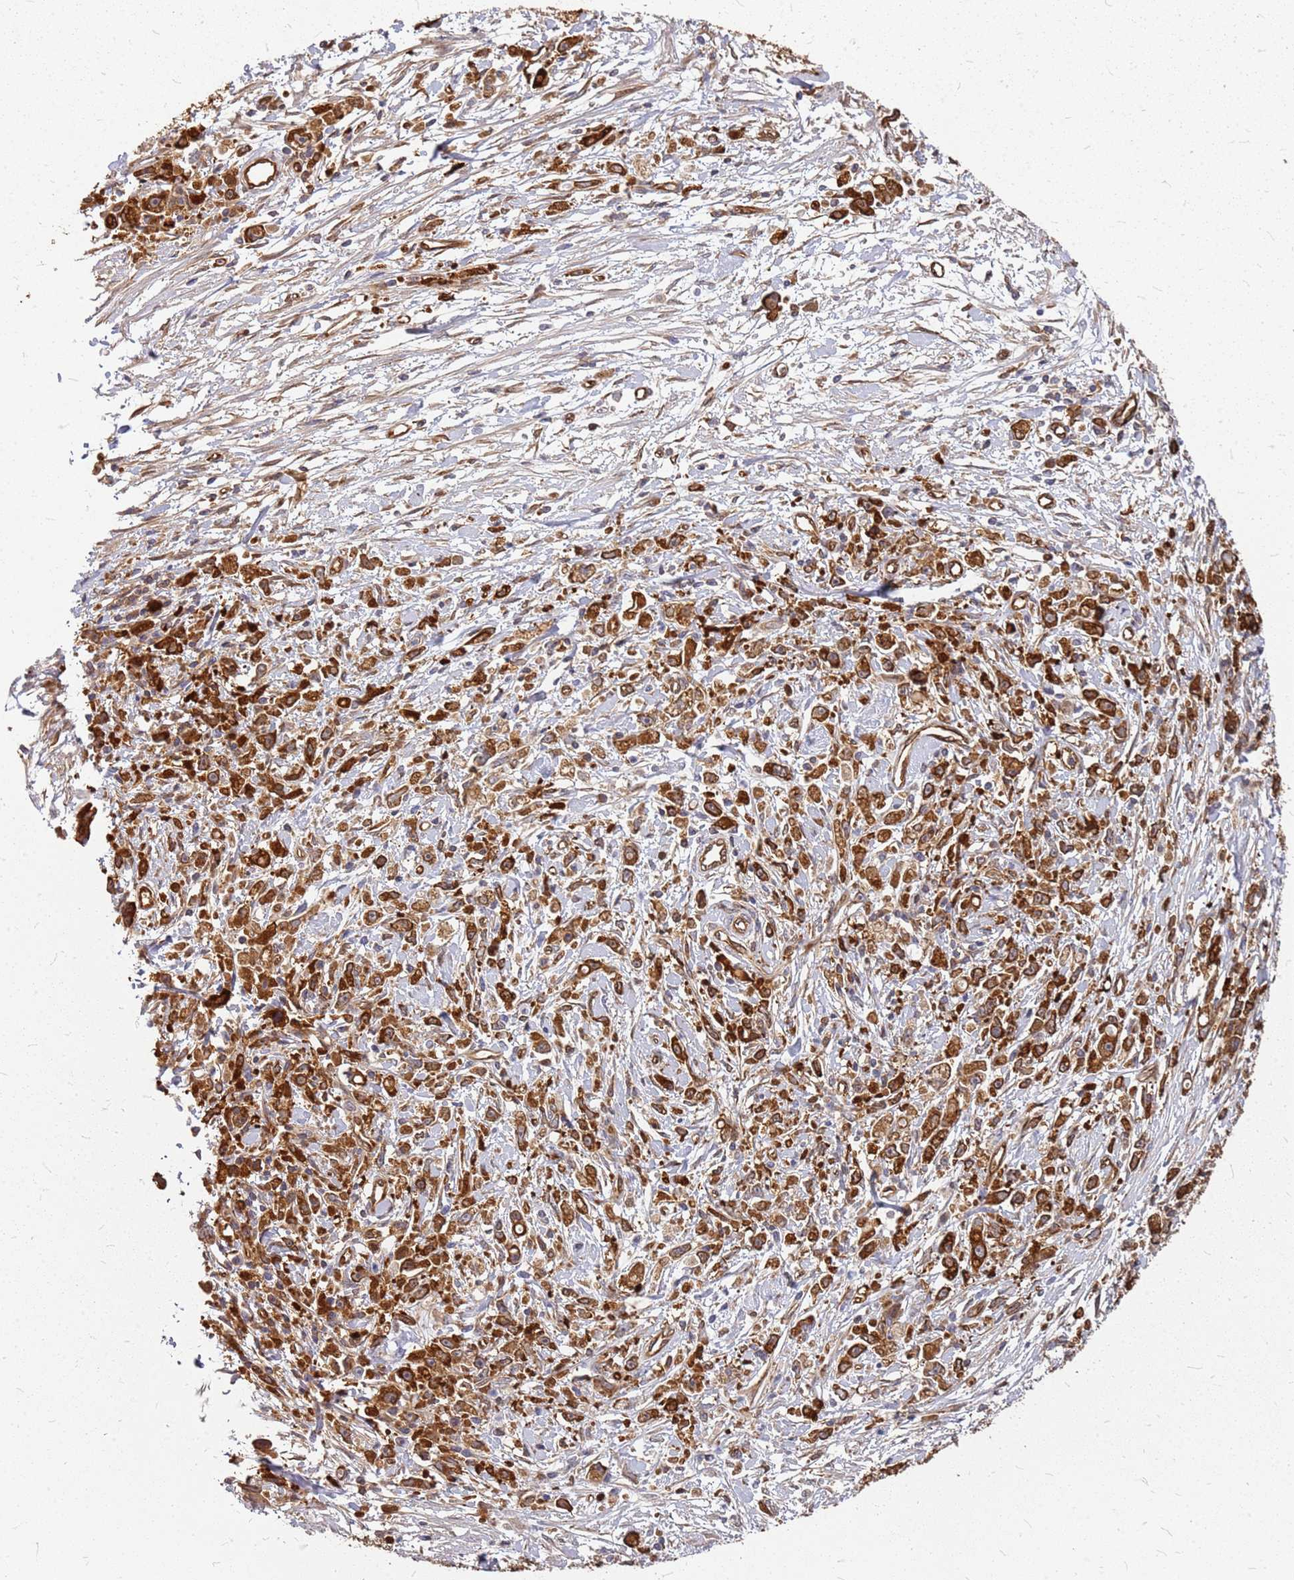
{"staining": {"intensity": "strong", "quantity": ">75%", "location": "cytoplasmic/membranous"}, "tissue": "stomach cancer", "cell_type": "Tumor cells", "image_type": "cancer", "snomed": [{"axis": "morphology", "description": "Adenocarcinoma, NOS"}, {"axis": "topography", "description": "Stomach"}], "caption": "Strong cytoplasmic/membranous positivity is seen in about >75% of tumor cells in stomach cancer. (IHC, brightfield microscopy, high magnification).", "gene": "HDX", "patient": {"sex": "female", "age": 59}}